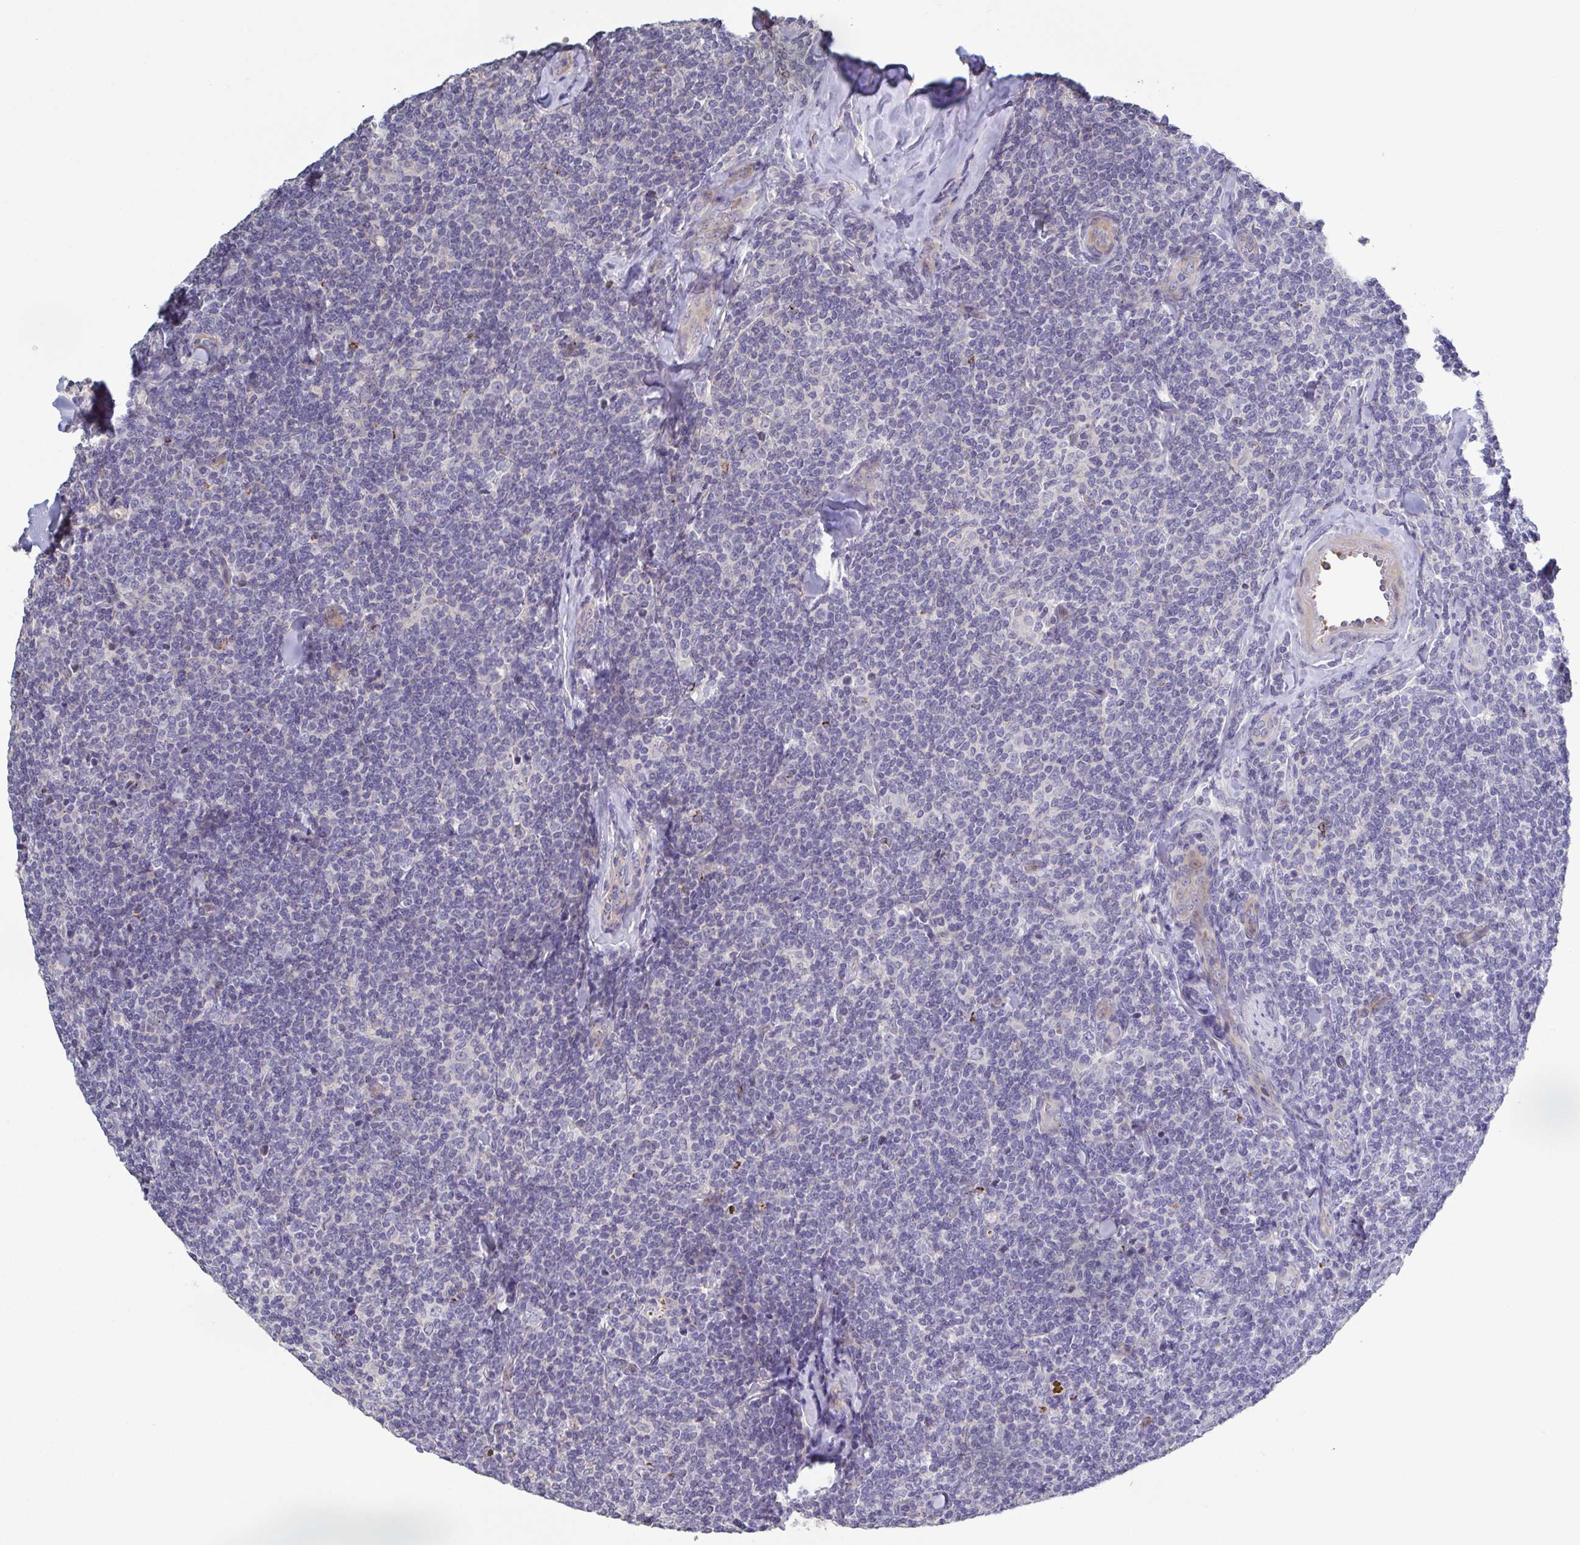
{"staining": {"intensity": "negative", "quantity": "none", "location": "none"}, "tissue": "lymphoma", "cell_type": "Tumor cells", "image_type": "cancer", "snomed": [{"axis": "morphology", "description": "Malignant lymphoma, non-Hodgkin's type, Low grade"}, {"axis": "topography", "description": "Lymph node"}], "caption": "This is an immunohistochemistry (IHC) histopathology image of lymphoma. There is no staining in tumor cells.", "gene": "GLDC", "patient": {"sex": "female", "age": 56}}